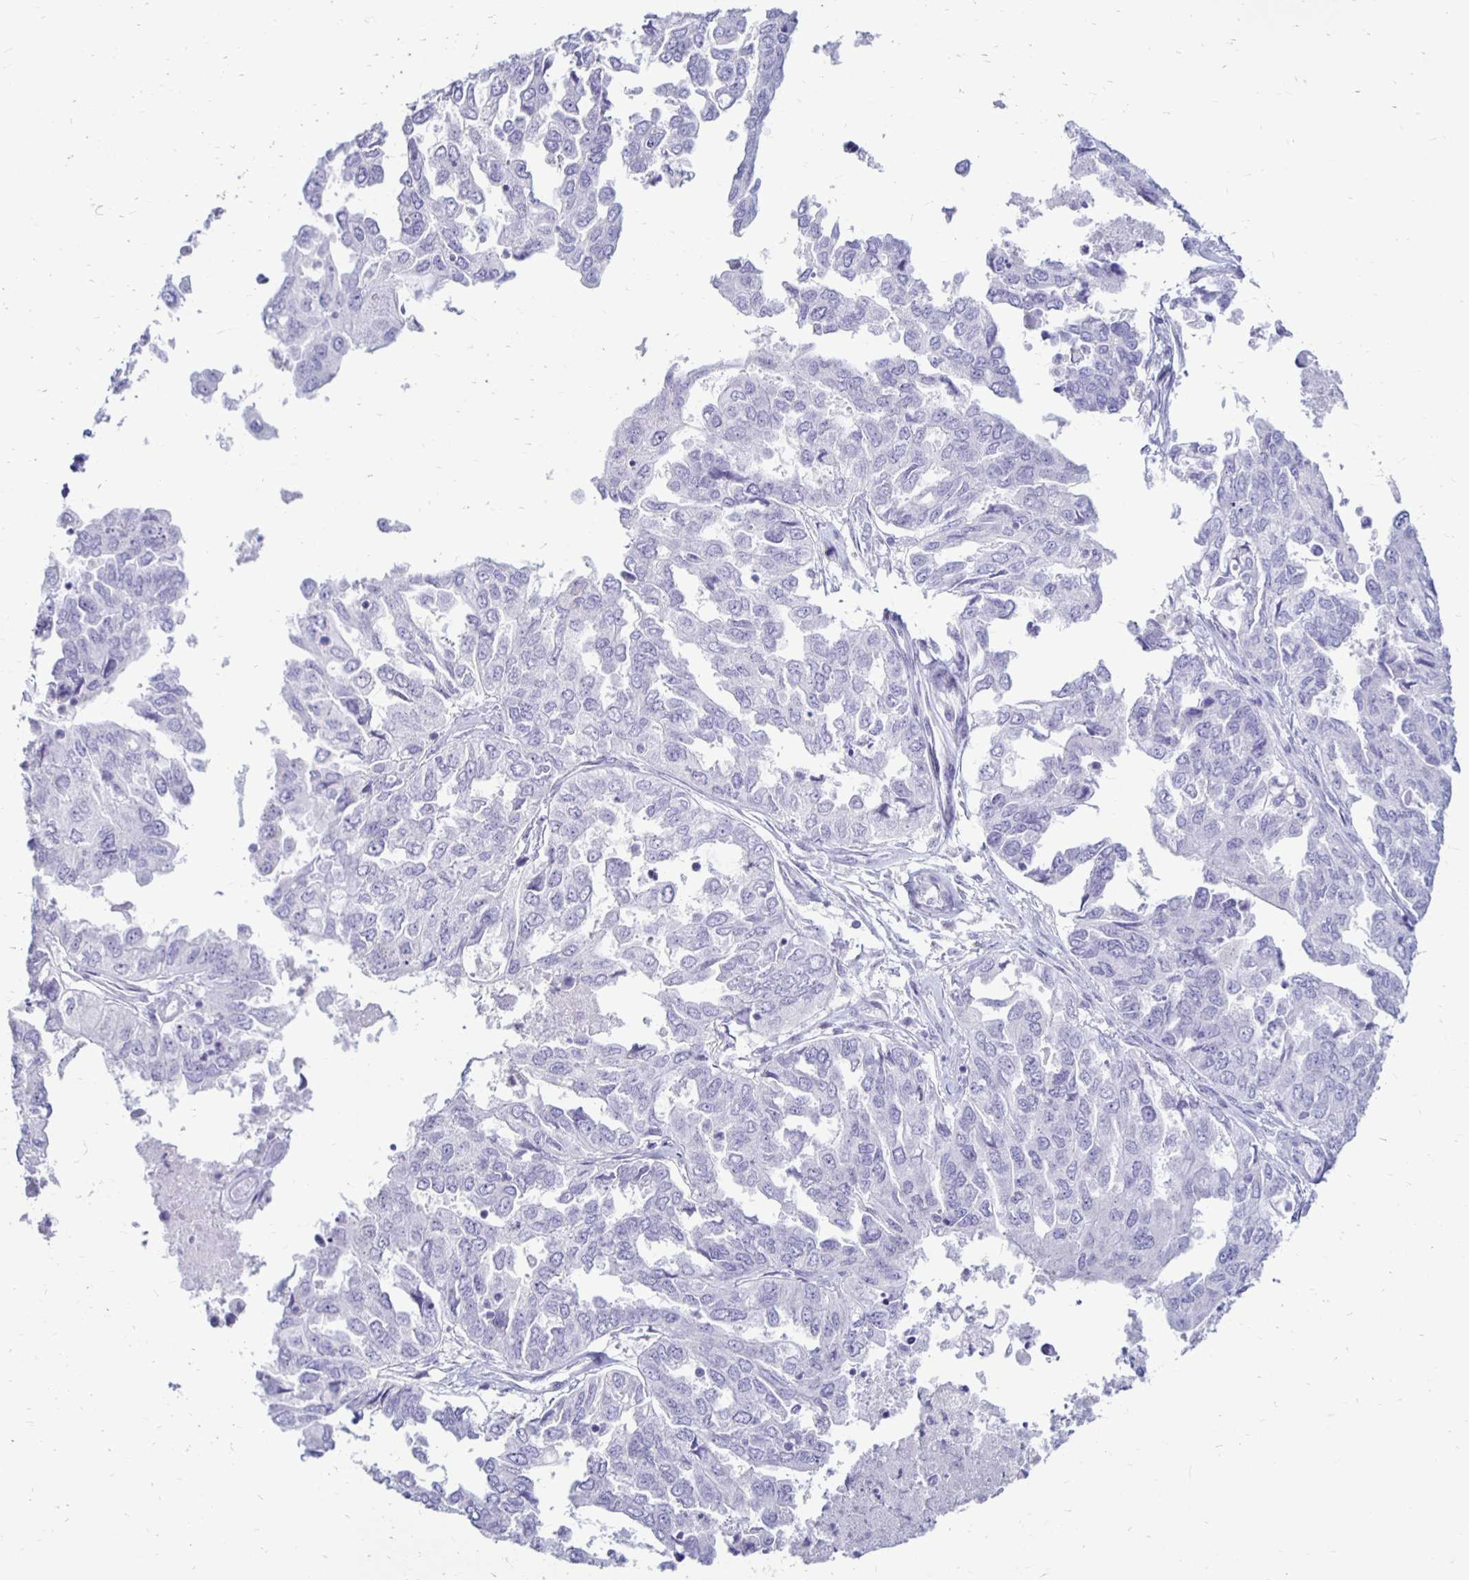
{"staining": {"intensity": "negative", "quantity": "none", "location": "none"}, "tissue": "ovarian cancer", "cell_type": "Tumor cells", "image_type": "cancer", "snomed": [{"axis": "morphology", "description": "Cystadenocarcinoma, serous, NOS"}, {"axis": "topography", "description": "Ovary"}], "caption": "This is a photomicrograph of IHC staining of ovarian cancer, which shows no staining in tumor cells.", "gene": "RYR1", "patient": {"sex": "female", "age": 53}}